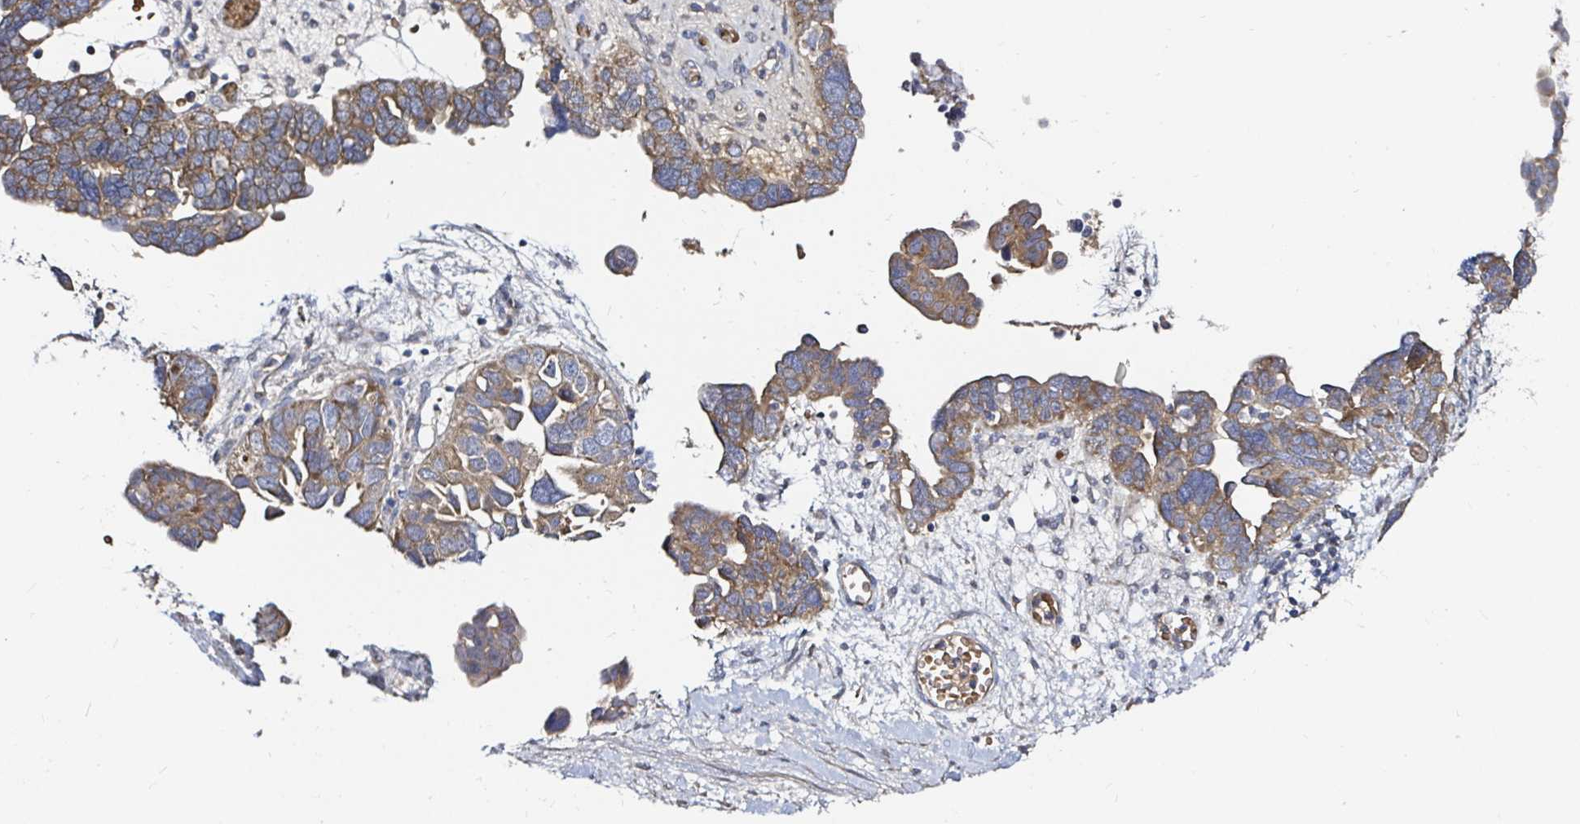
{"staining": {"intensity": "moderate", "quantity": ">75%", "location": "cytoplasmic/membranous"}, "tissue": "ovarian cancer", "cell_type": "Tumor cells", "image_type": "cancer", "snomed": [{"axis": "morphology", "description": "Cystadenocarcinoma, serous, NOS"}, {"axis": "topography", "description": "Ovary"}], "caption": "A brown stain labels moderate cytoplasmic/membranous staining of a protein in ovarian cancer tumor cells.", "gene": "ARHGEF37", "patient": {"sex": "female", "age": 64}}